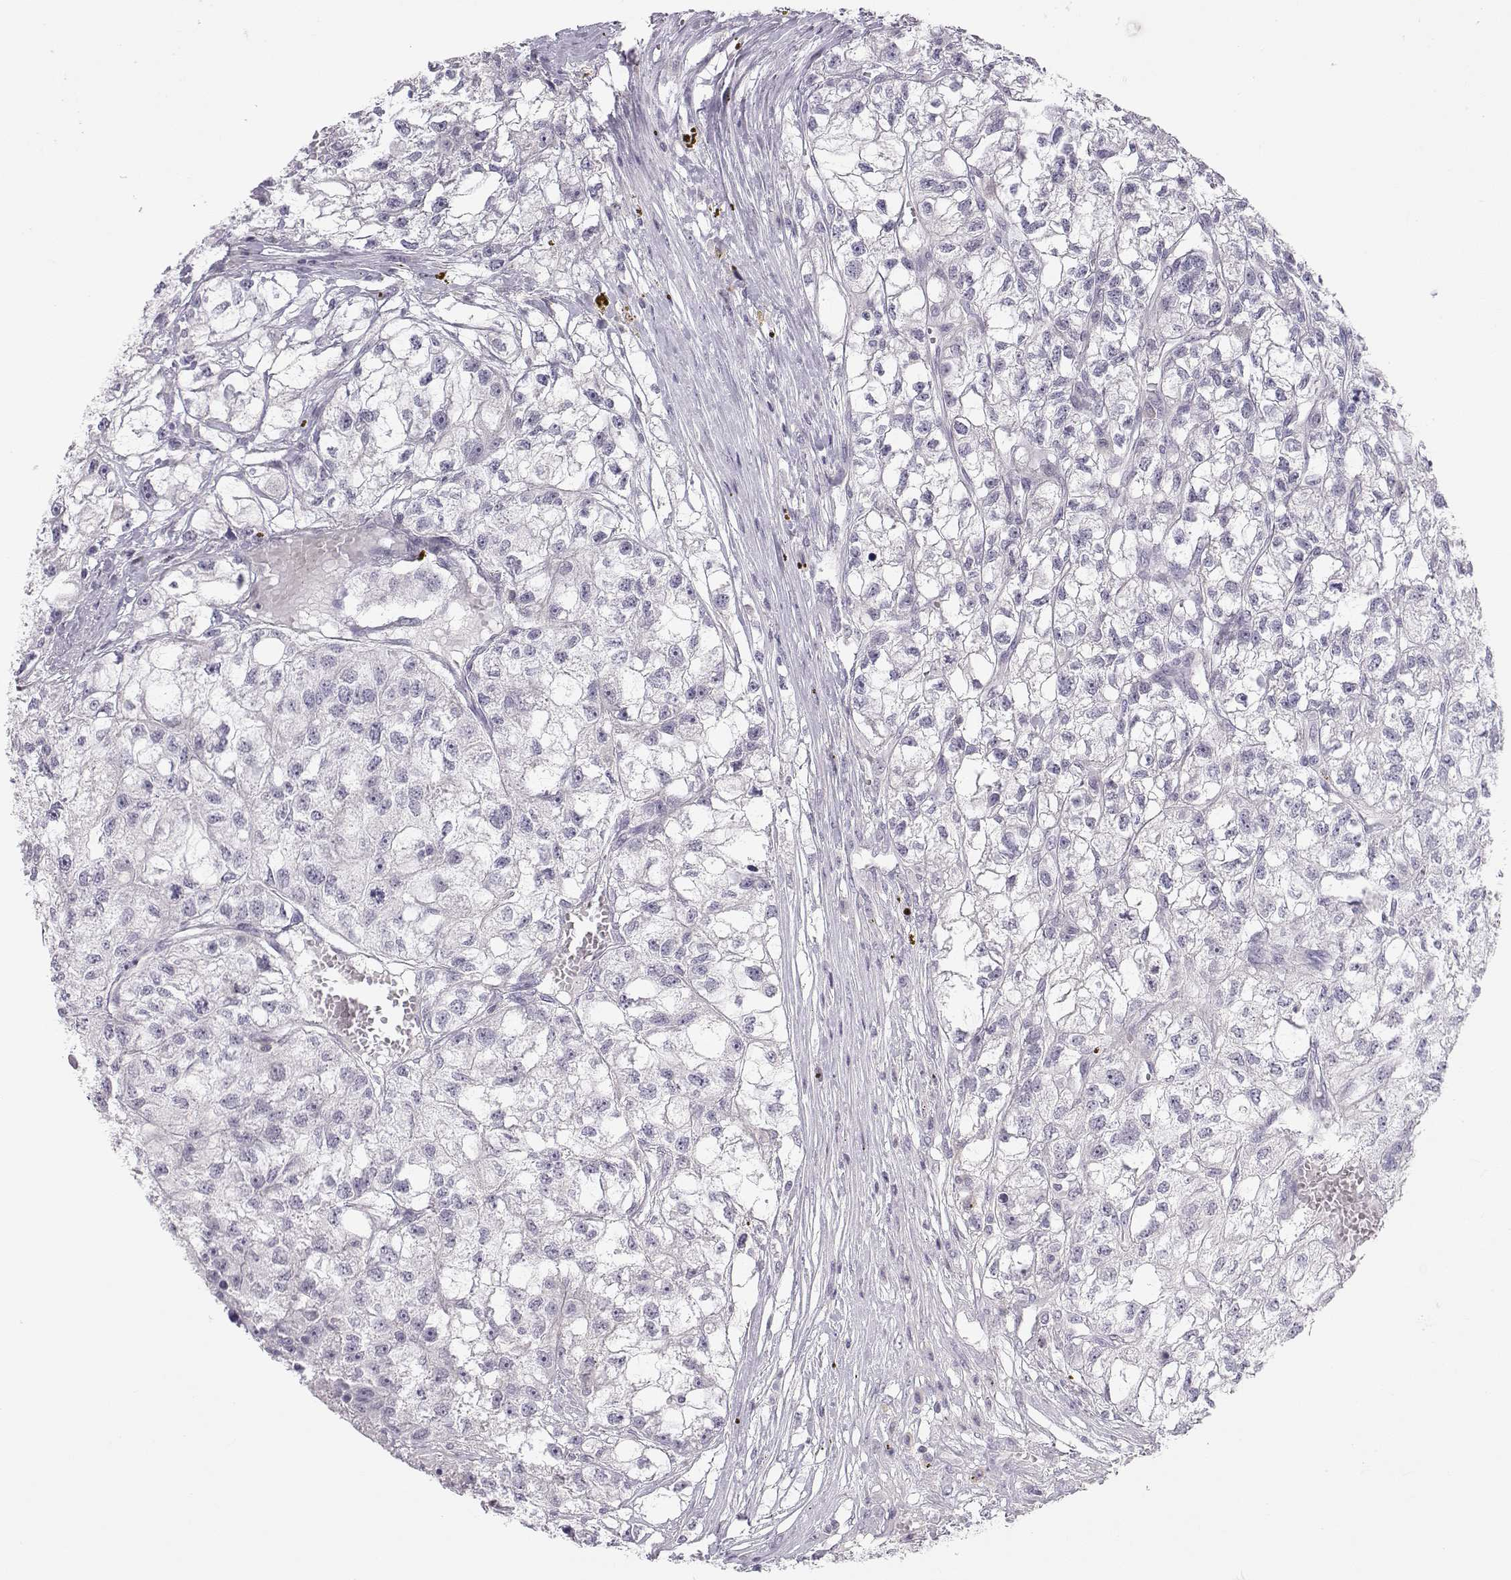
{"staining": {"intensity": "negative", "quantity": "none", "location": "none"}, "tissue": "renal cancer", "cell_type": "Tumor cells", "image_type": "cancer", "snomed": [{"axis": "morphology", "description": "Adenocarcinoma, NOS"}, {"axis": "topography", "description": "Kidney"}], "caption": "Tumor cells show no significant positivity in adenocarcinoma (renal).", "gene": "MROH7", "patient": {"sex": "male", "age": 56}}